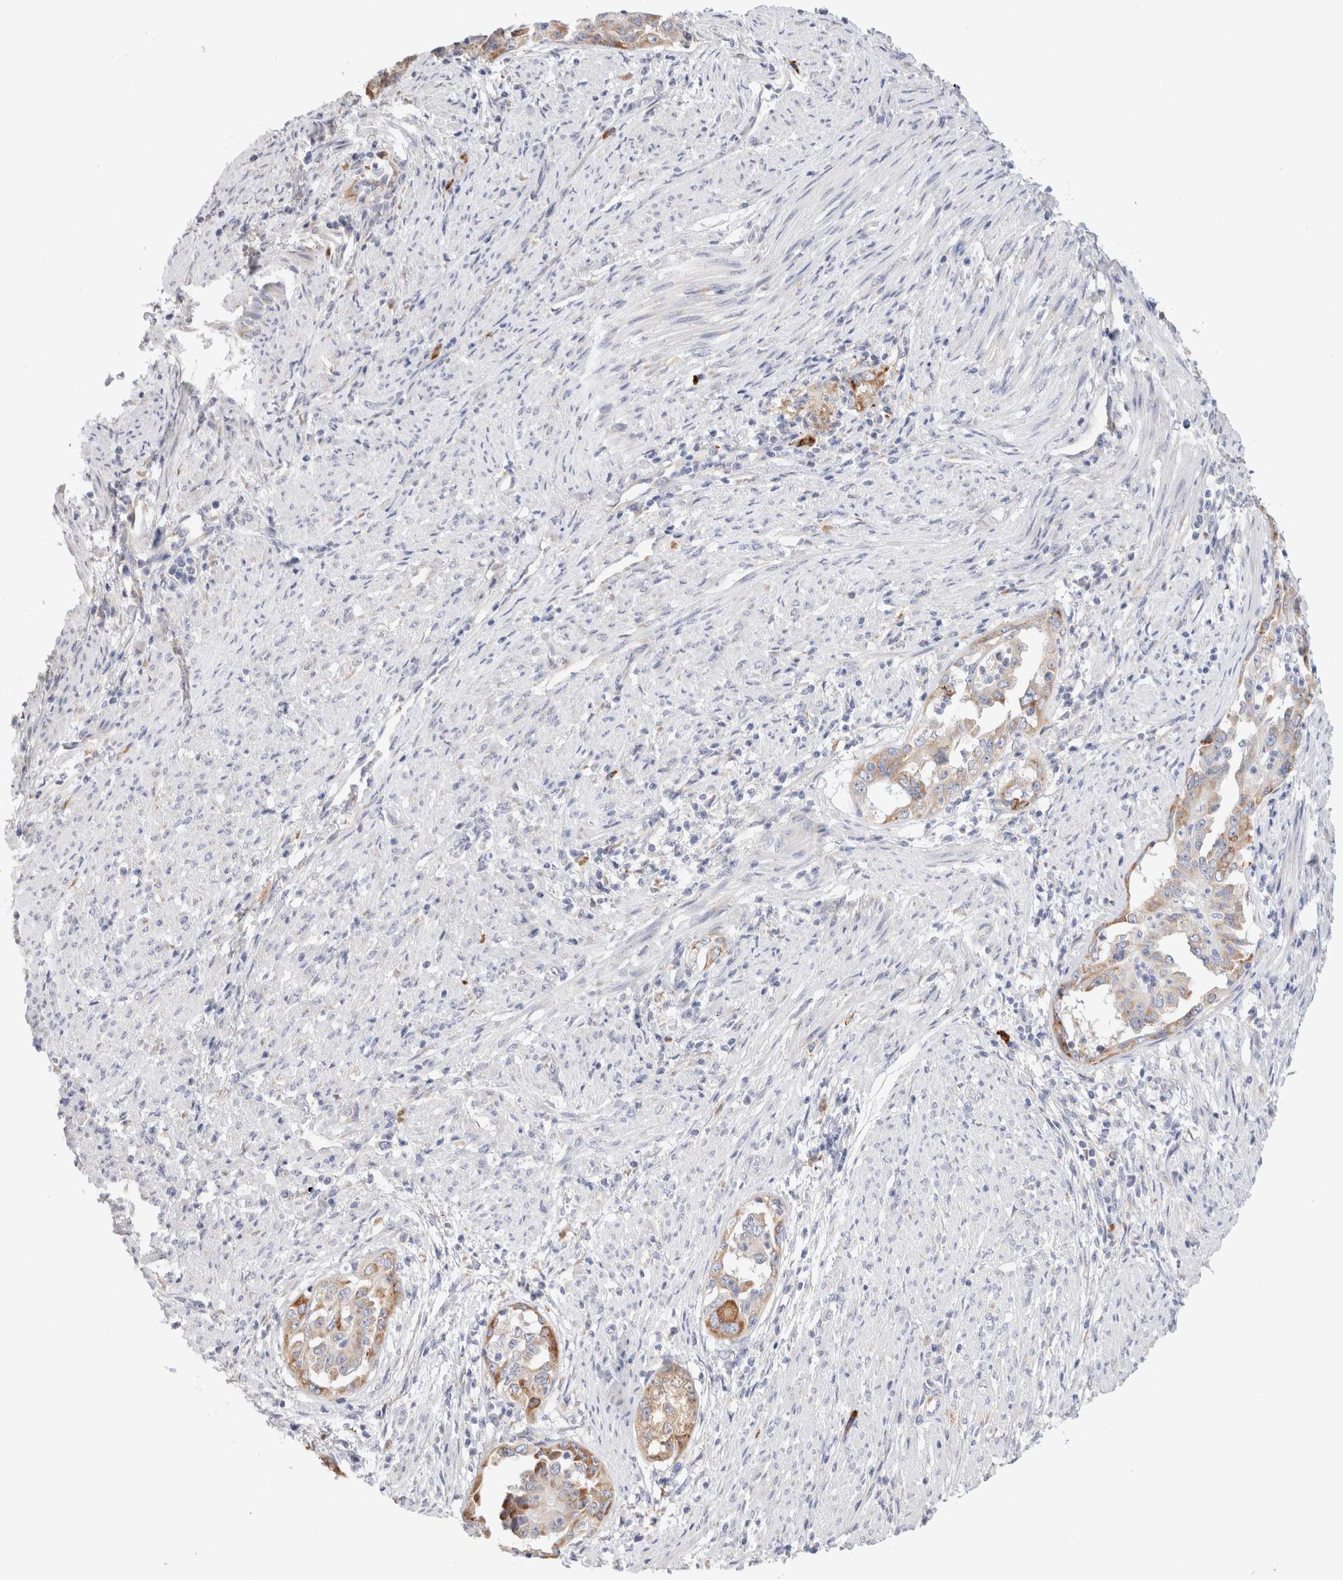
{"staining": {"intensity": "moderate", "quantity": "25%-75%", "location": "cytoplasmic/membranous"}, "tissue": "endometrial cancer", "cell_type": "Tumor cells", "image_type": "cancer", "snomed": [{"axis": "morphology", "description": "Adenocarcinoma, NOS"}, {"axis": "topography", "description": "Endometrium"}], "caption": "DAB immunohistochemical staining of endometrial cancer demonstrates moderate cytoplasmic/membranous protein staining in about 25%-75% of tumor cells.", "gene": "GADD45G", "patient": {"sex": "female", "age": 85}}